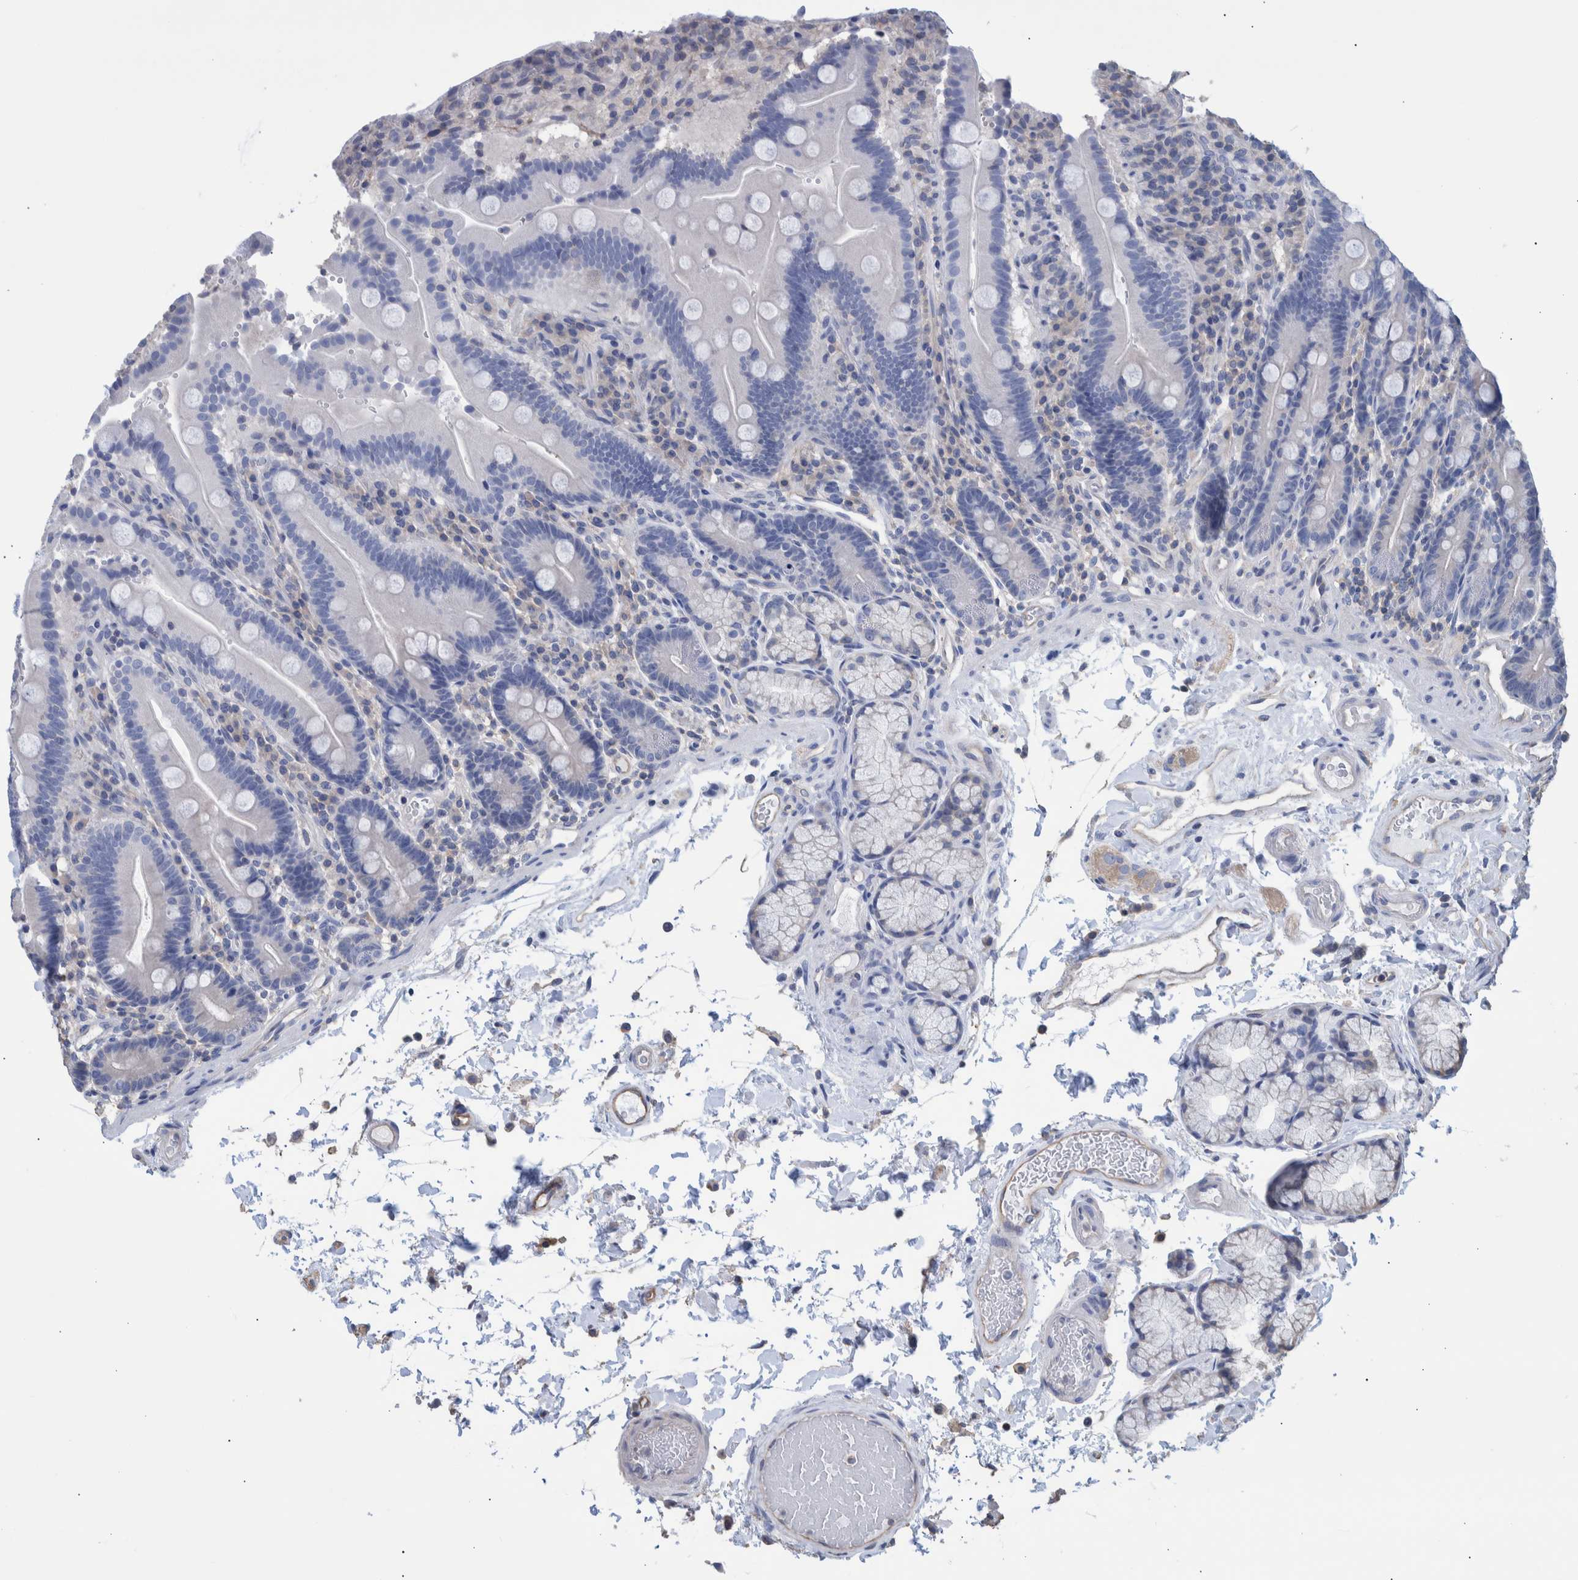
{"staining": {"intensity": "negative", "quantity": "none", "location": "none"}, "tissue": "duodenum", "cell_type": "Glandular cells", "image_type": "normal", "snomed": [{"axis": "morphology", "description": "Normal tissue, NOS"}, {"axis": "topography", "description": "Small intestine, NOS"}], "caption": "Duodenum was stained to show a protein in brown. There is no significant expression in glandular cells. (Brightfield microscopy of DAB immunohistochemistry at high magnification).", "gene": "PPP3CC", "patient": {"sex": "female", "age": 71}}